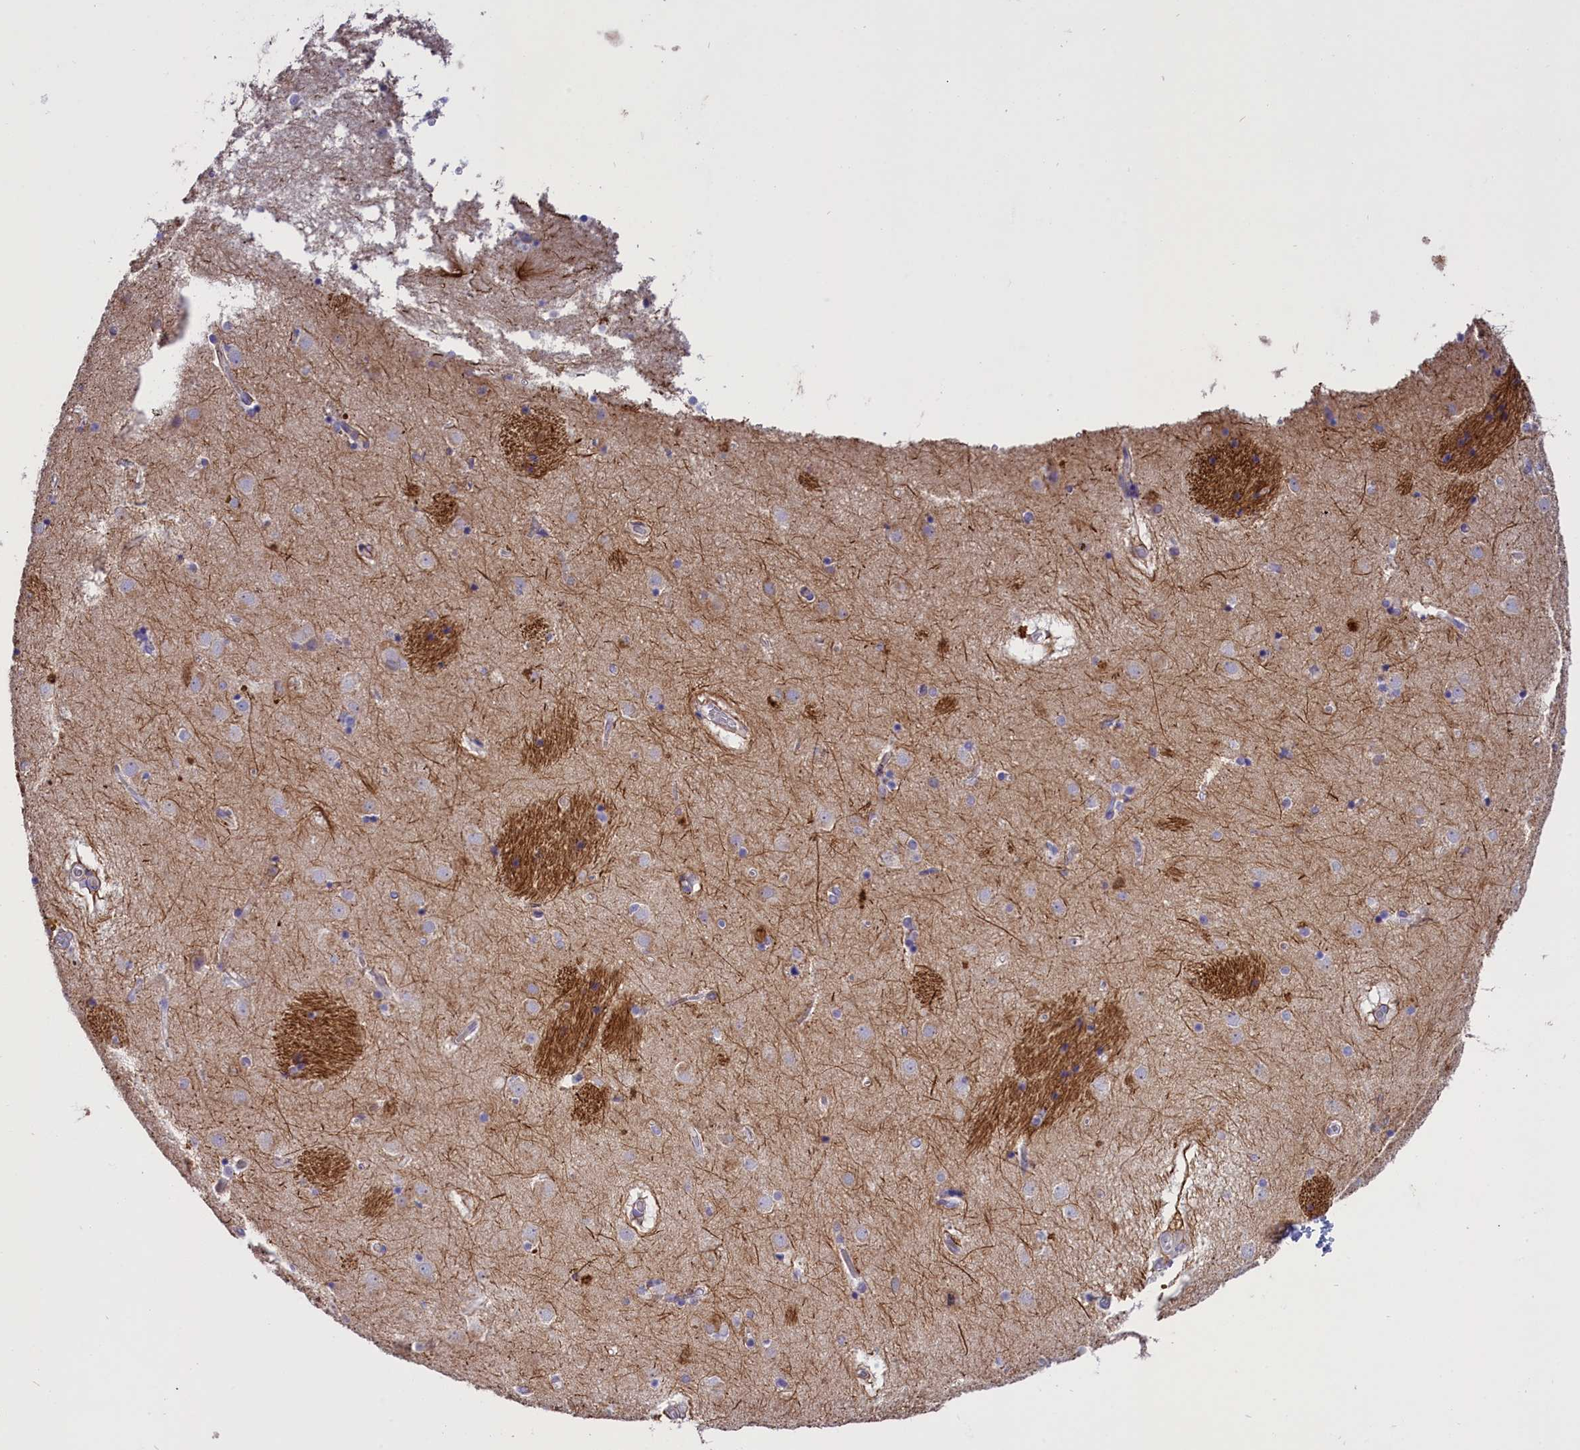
{"staining": {"intensity": "weak", "quantity": "<25%", "location": "cytoplasmic/membranous"}, "tissue": "caudate", "cell_type": "Glial cells", "image_type": "normal", "snomed": [{"axis": "morphology", "description": "Normal tissue, NOS"}, {"axis": "topography", "description": "Lateral ventricle wall"}], "caption": "IHC image of normal human caudate stained for a protein (brown), which shows no staining in glial cells.", "gene": "ENPP6", "patient": {"sex": "male", "age": 70}}